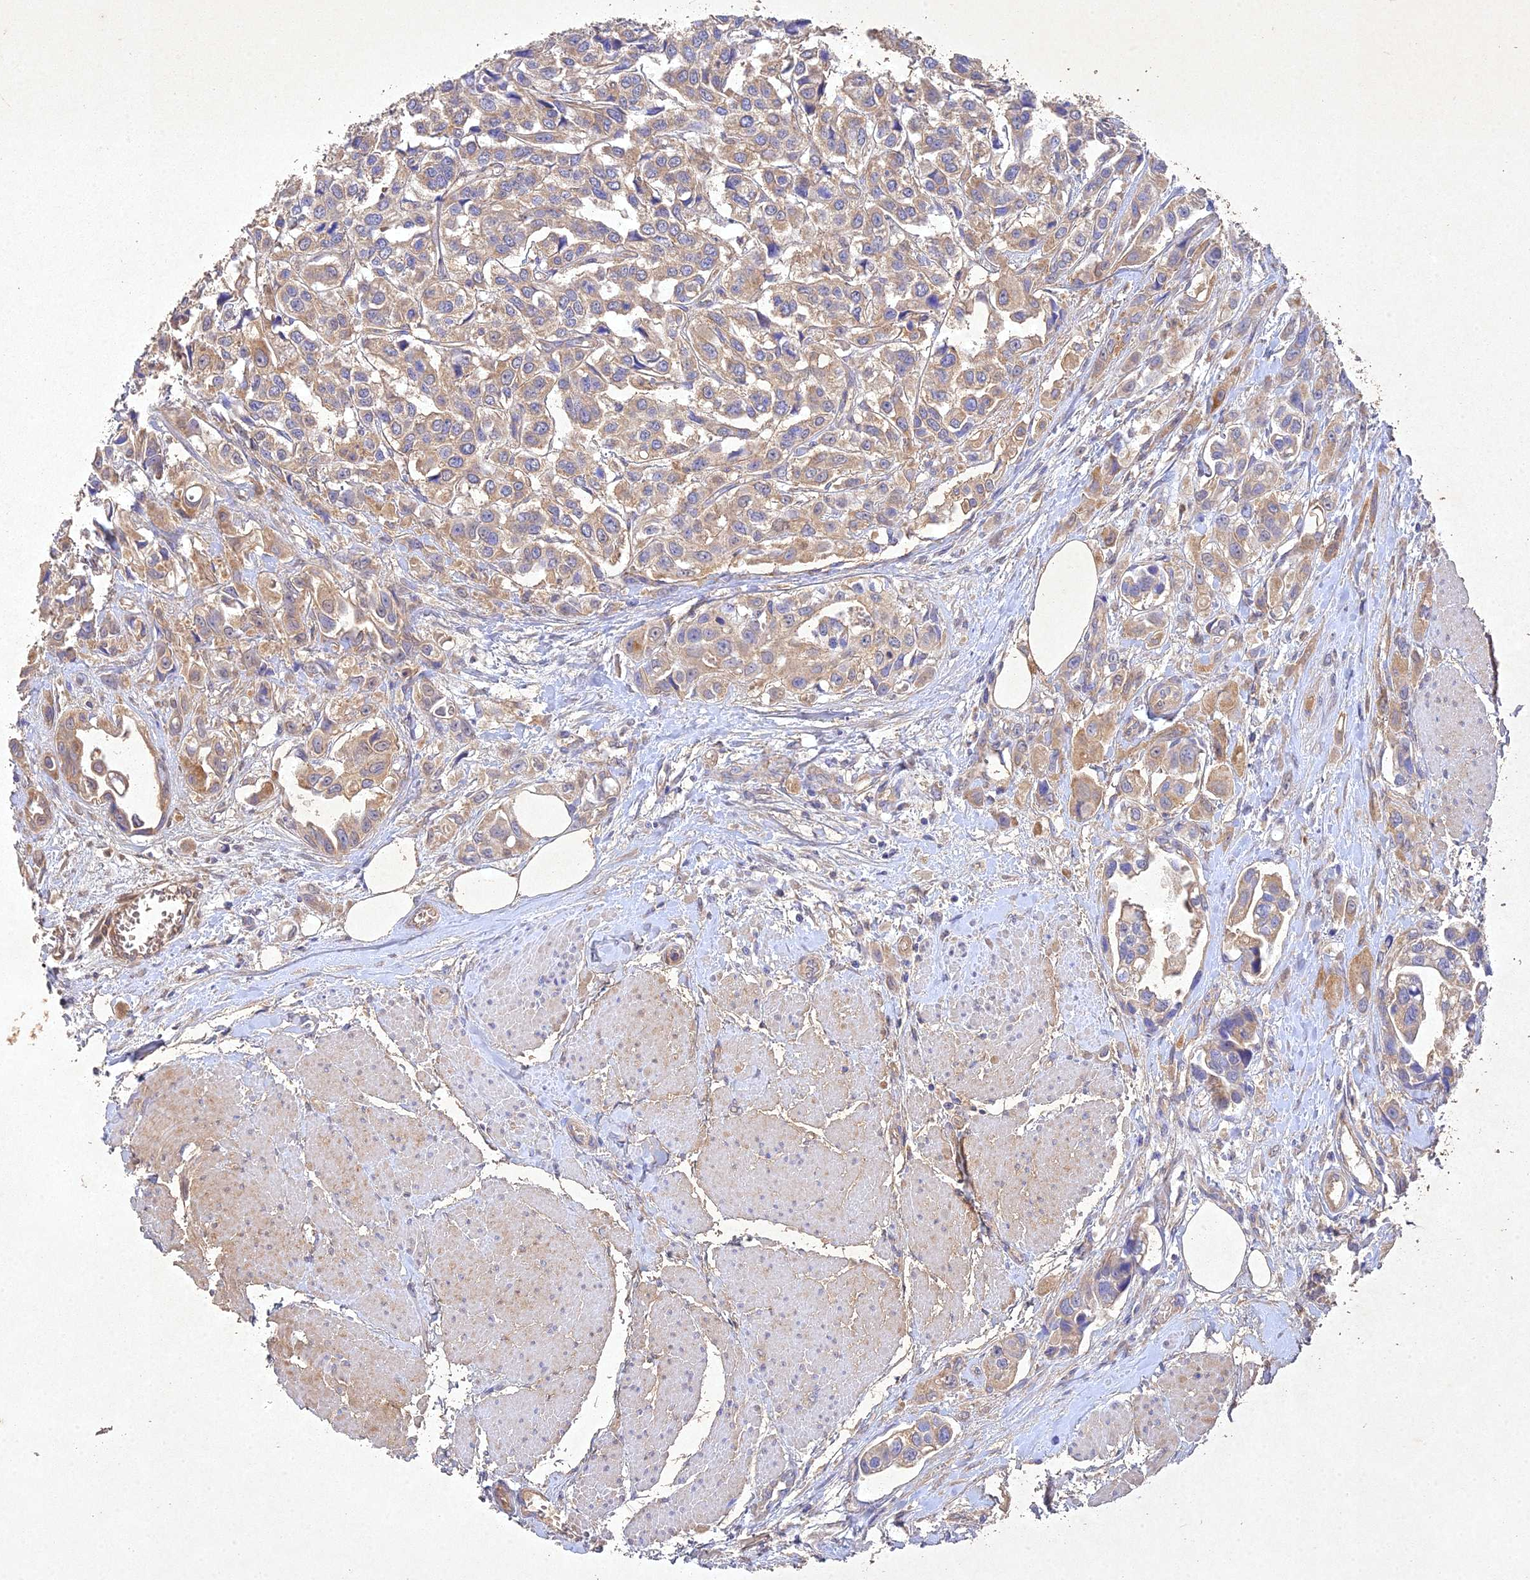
{"staining": {"intensity": "moderate", "quantity": "25%-75%", "location": "cytoplasmic/membranous"}, "tissue": "urothelial cancer", "cell_type": "Tumor cells", "image_type": "cancer", "snomed": [{"axis": "morphology", "description": "Urothelial carcinoma, High grade"}, {"axis": "topography", "description": "Urinary bladder"}], "caption": "Immunohistochemical staining of high-grade urothelial carcinoma exhibits medium levels of moderate cytoplasmic/membranous protein expression in approximately 25%-75% of tumor cells.", "gene": "NDUFV1", "patient": {"sex": "male", "age": 67}}